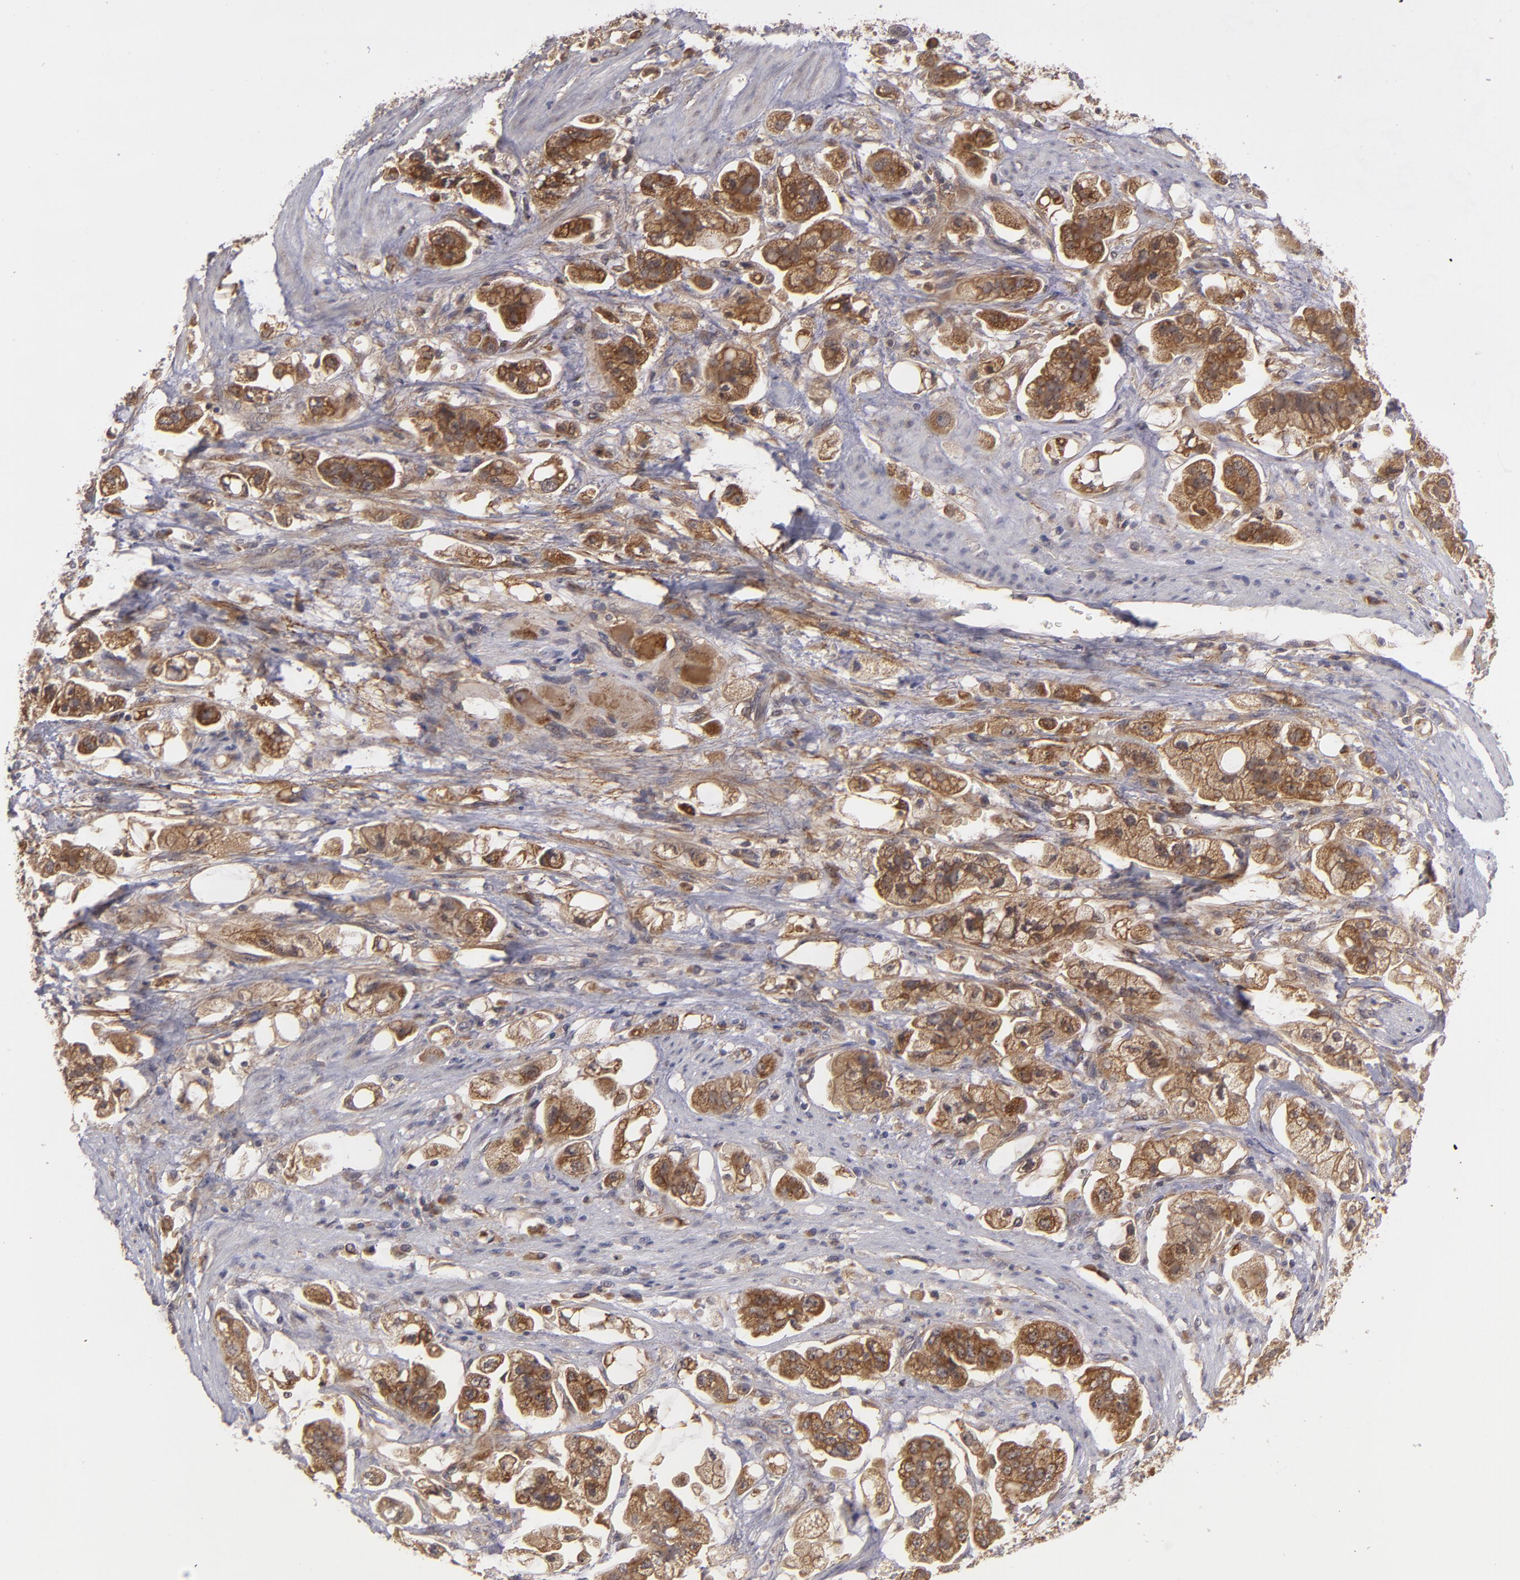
{"staining": {"intensity": "strong", "quantity": ">75%", "location": "cytoplasmic/membranous"}, "tissue": "stomach cancer", "cell_type": "Tumor cells", "image_type": "cancer", "snomed": [{"axis": "morphology", "description": "Adenocarcinoma, NOS"}, {"axis": "topography", "description": "Stomach"}], "caption": "Immunohistochemistry of stomach cancer shows high levels of strong cytoplasmic/membranous expression in approximately >75% of tumor cells.", "gene": "BMP6", "patient": {"sex": "male", "age": 62}}